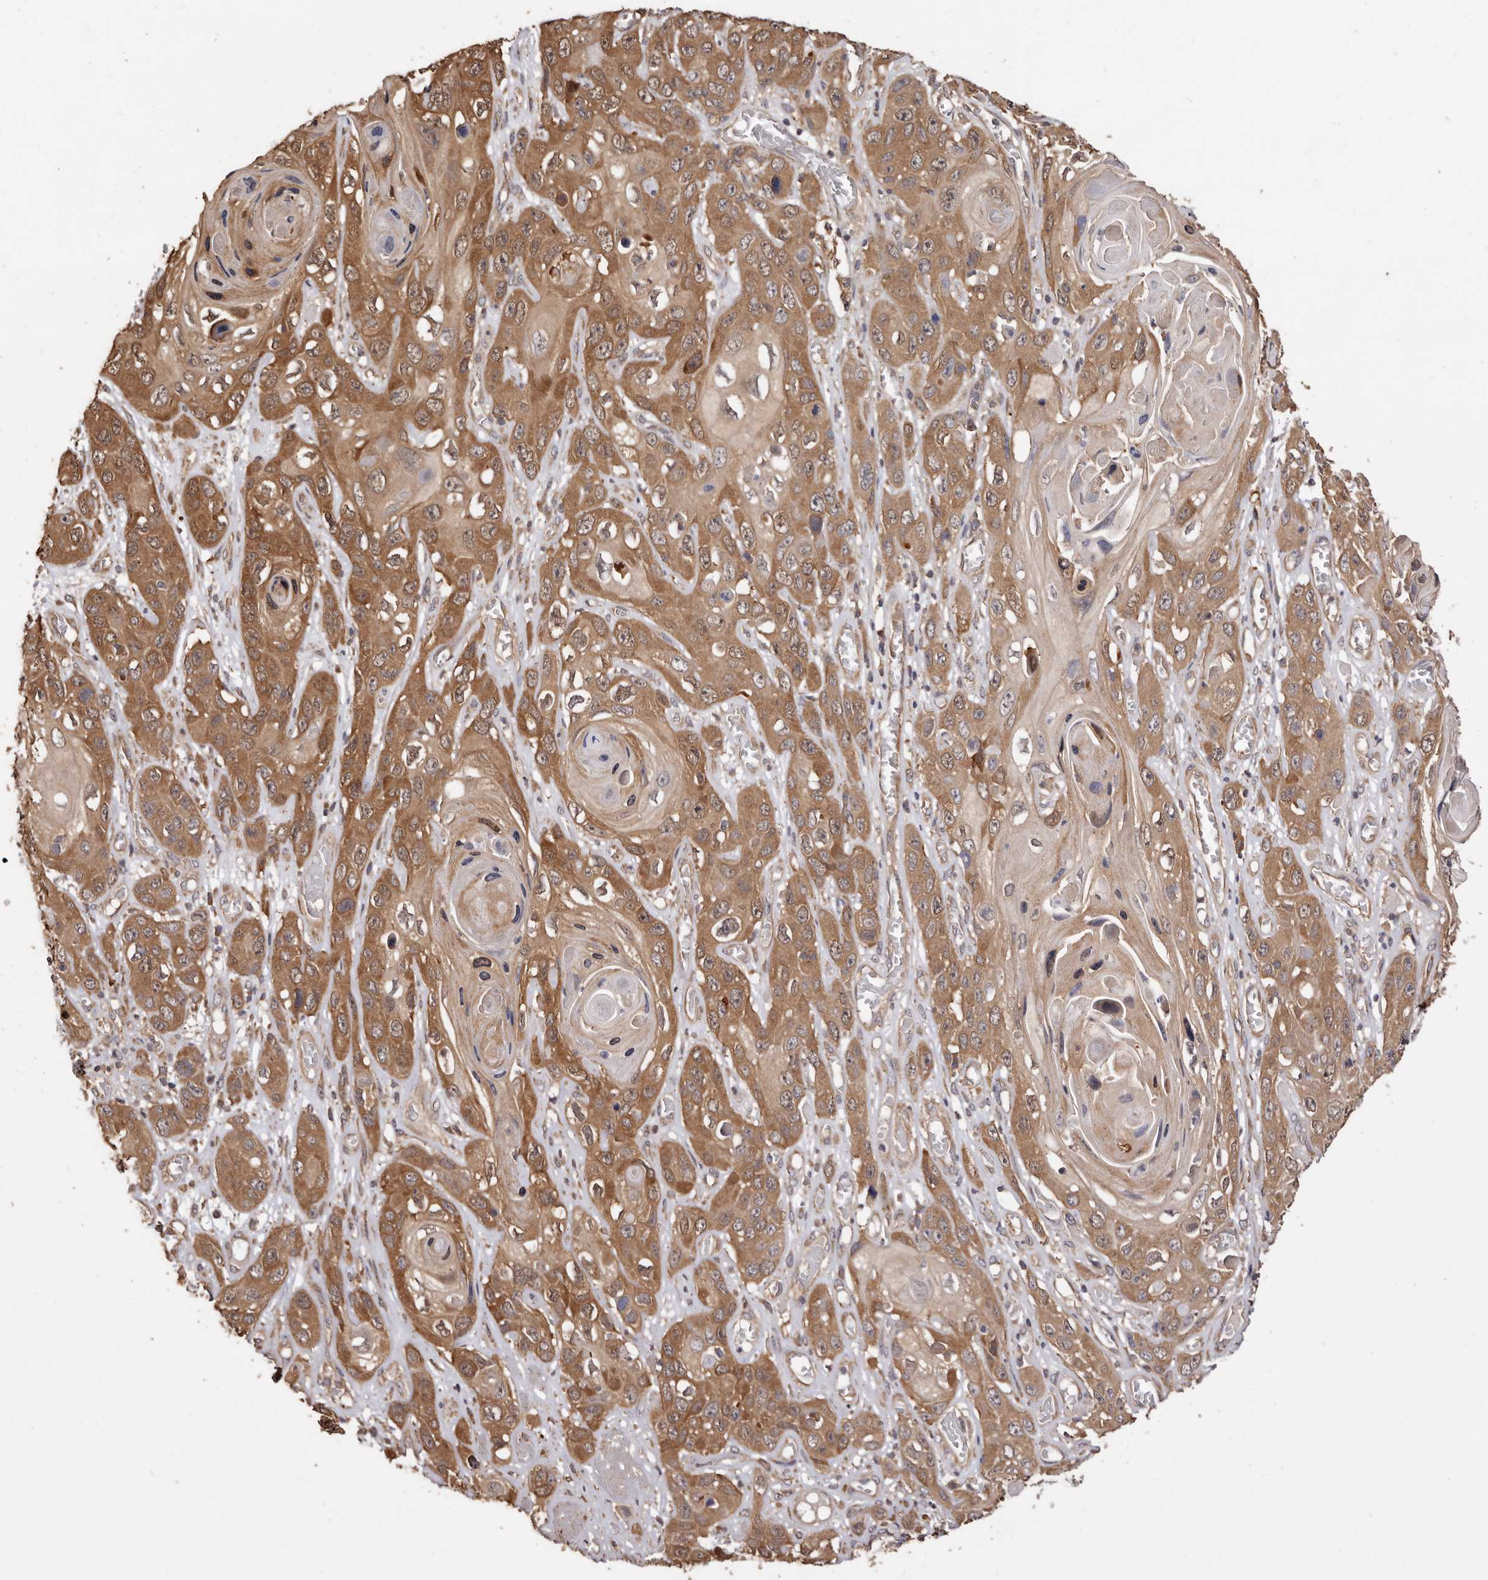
{"staining": {"intensity": "moderate", "quantity": ">75%", "location": "cytoplasmic/membranous"}, "tissue": "skin cancer", "cell_type": "Tumor cells", "image_type": "cancer", "snomed": [{"axis": "morphology", "description": "Squamous cell carcinoma, NOS"}, {"axis": "topography", "description": "Skin"}], "caption": "A medium amount of moderate cytoplasmic/membranous staining is identified in approximately >75% of tumor cells in skin squamous cell carcinoma tissue.", "gene": "COQ8B", "patient": {"sex": "male", "age": 55}}